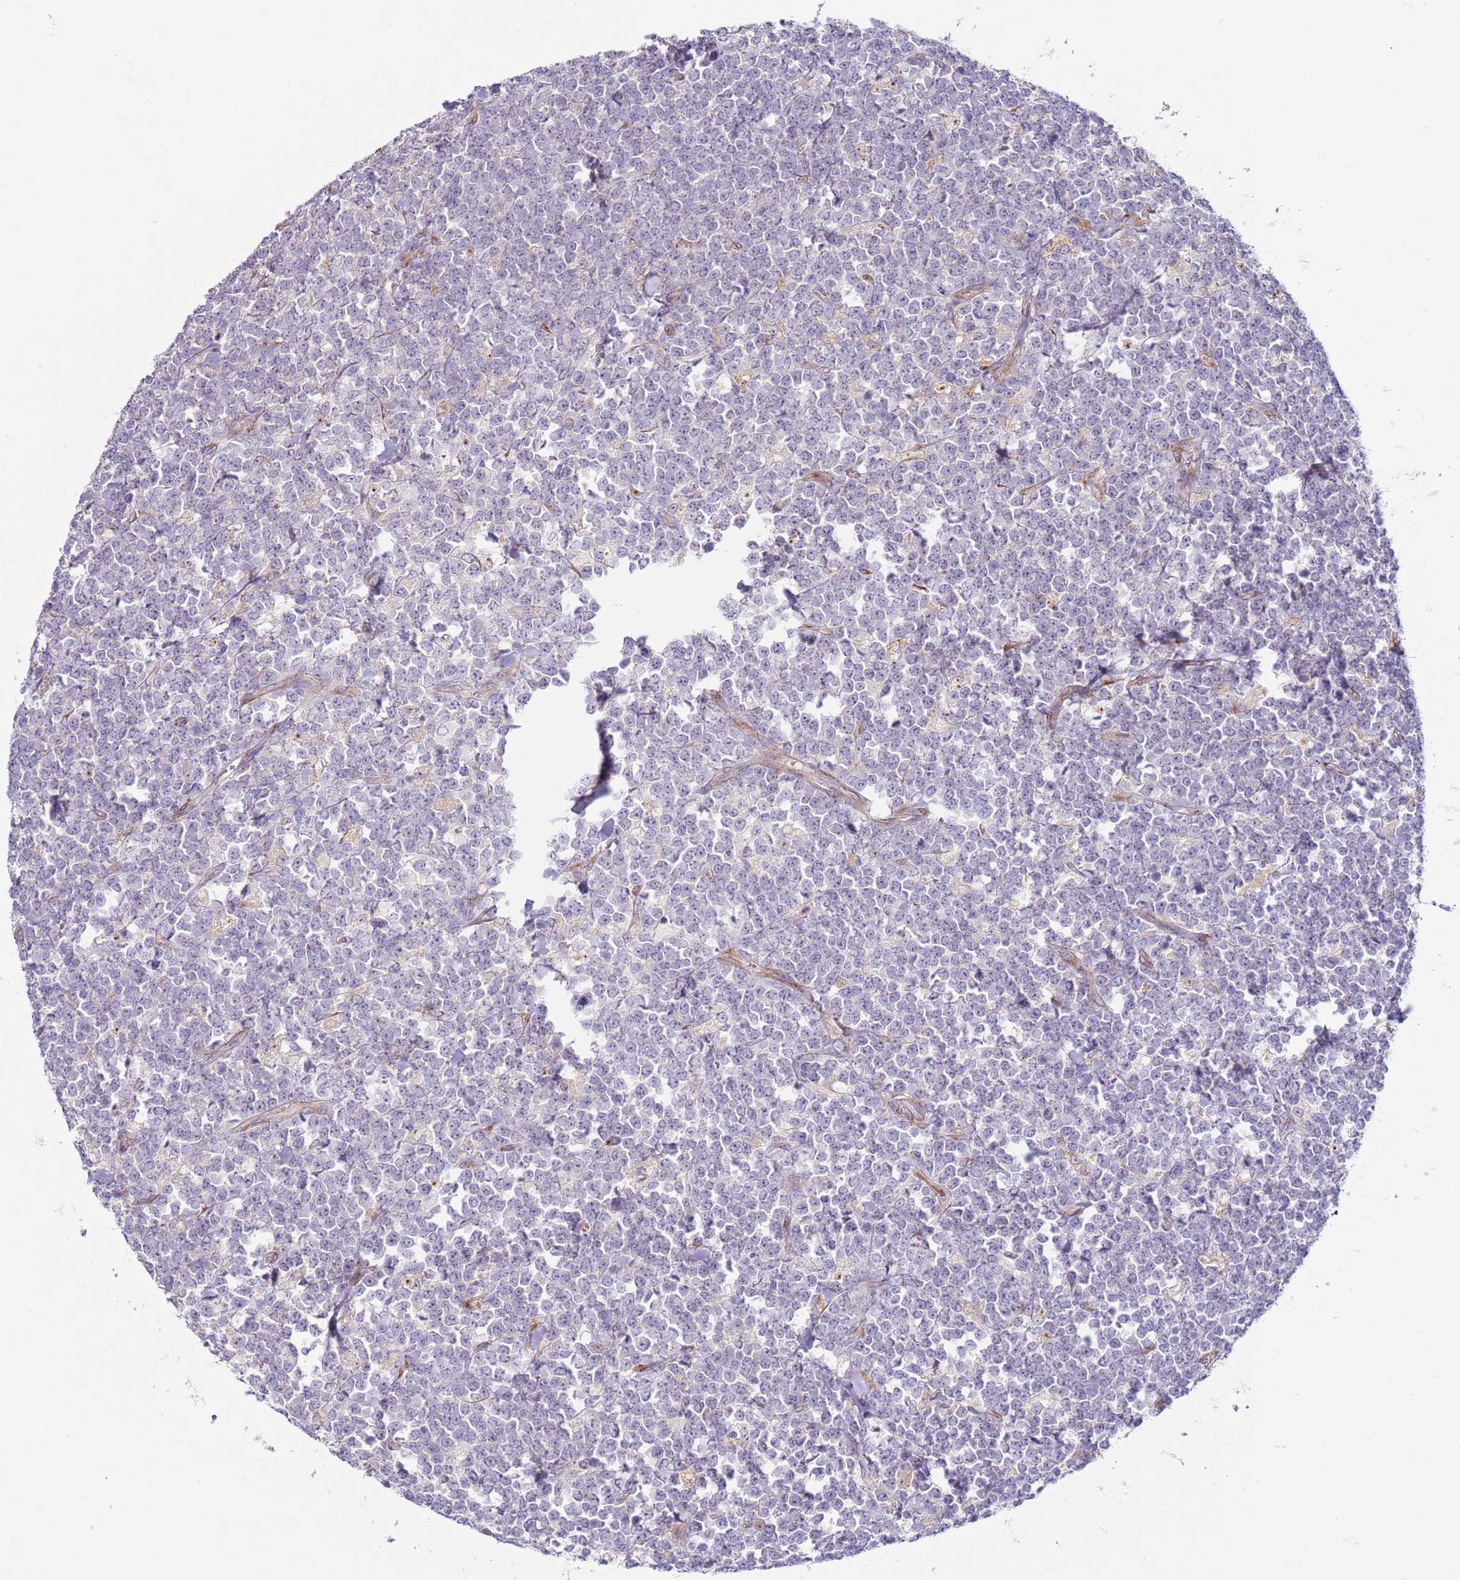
{"staining": {"intensity": "negative", "quantity": "none", "location": "none"}, "tissue": "lymphoma", "cell_type": "Tumor cells", "image_type": "cancer", "snomed": [{"axis": "morphology", "description": "Malignant lymphoma, non-Hodgkin's type, High grade"}, {"axis": "topography", "description": "Small intestine"}, {"axis": "topography", "description": "Colon"}], "caption": "Immunohistochemistry image of neoplastic tissue: high-grade malignant lymphoma, non-Hodgkin's type stained with DAB exhibits no significant protein expression in tumor cells.", "gene": "HEATR1", "patient": {"sex": "male", "age": 8}}